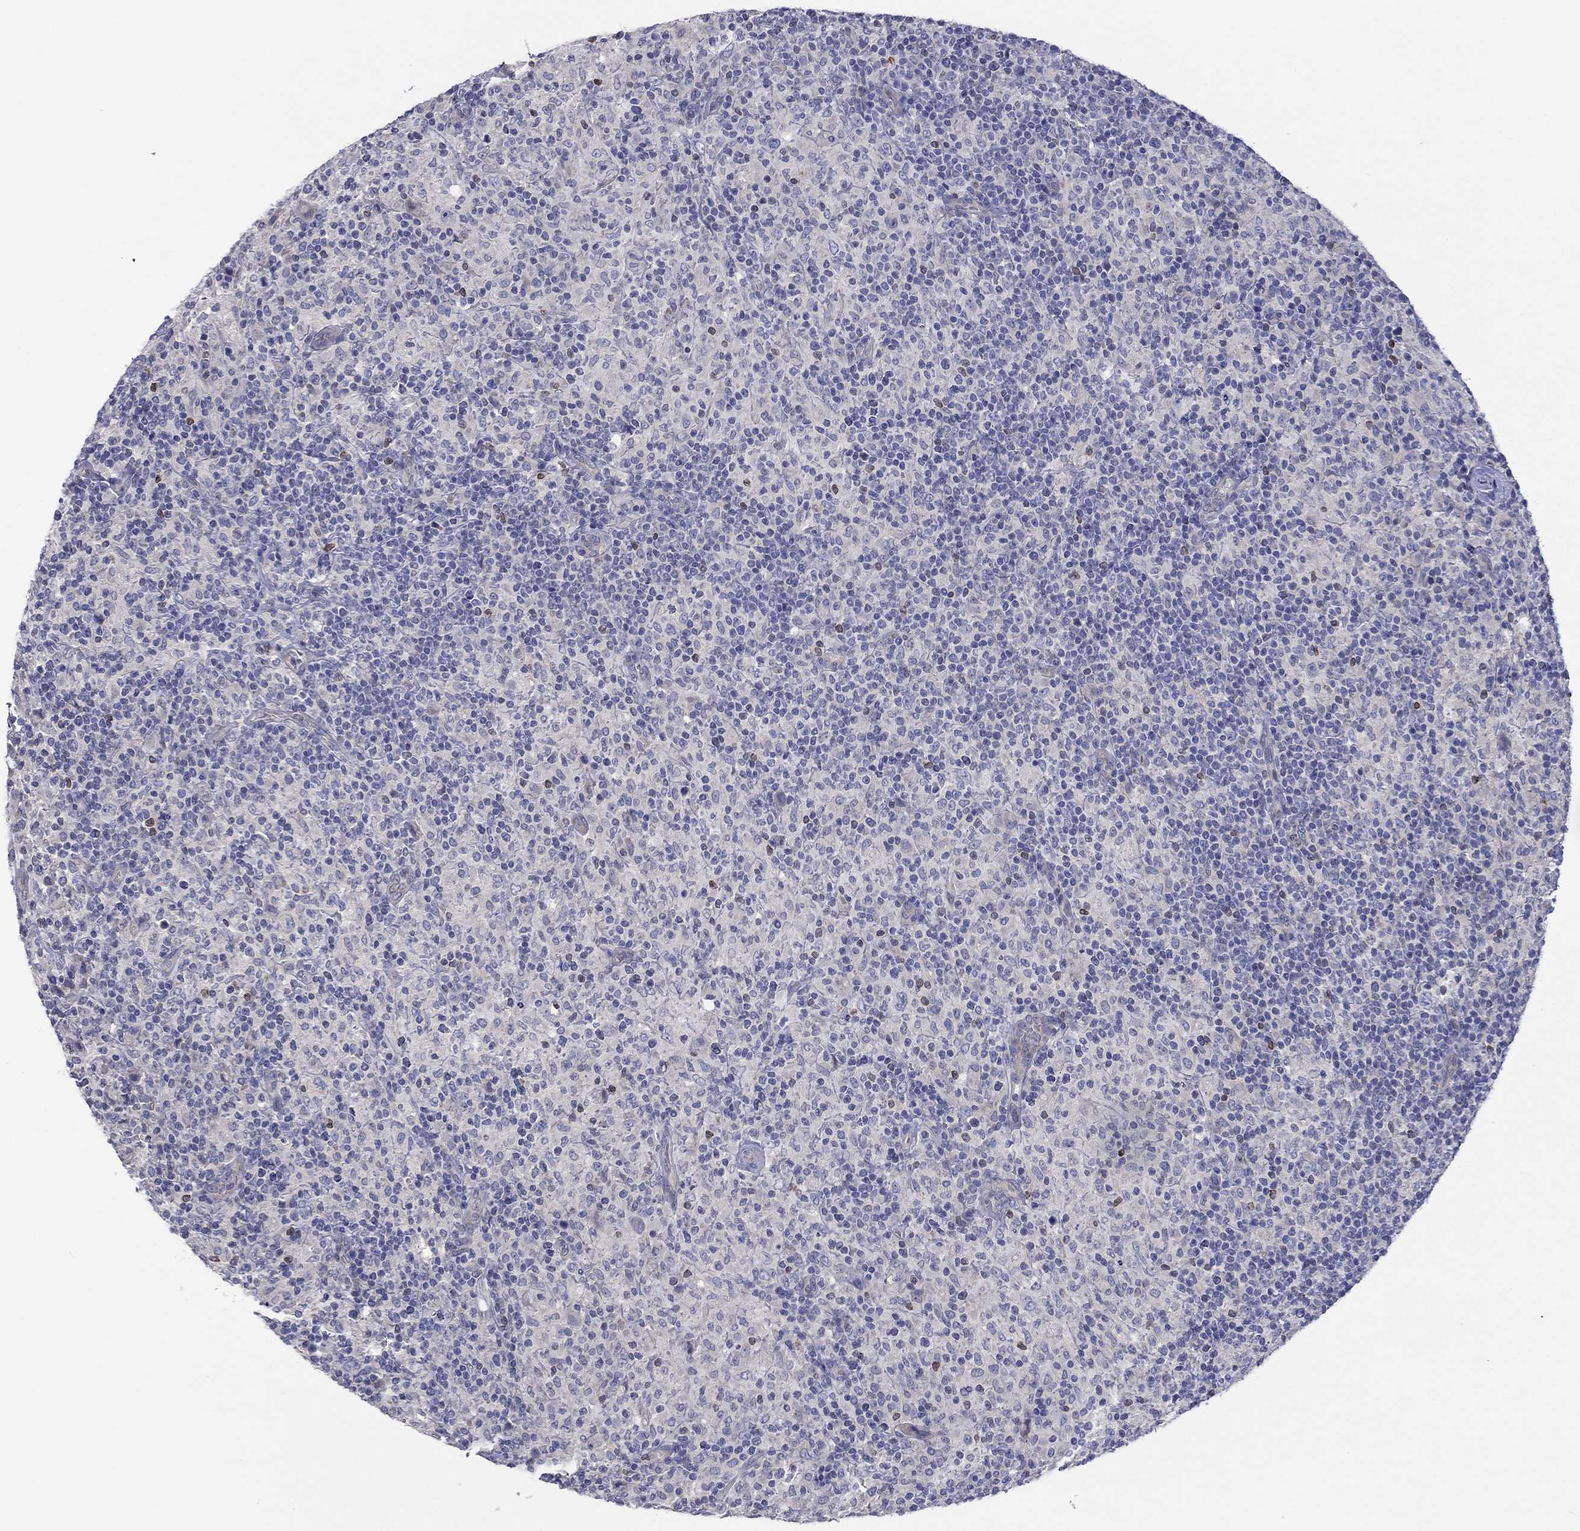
{"staining": {"intensity": "negative", "quantity": "none", "location": "none"}, "tissue": "lymphoma", "cell_type": "Tumor cells", "image_type": "cancer", "snomed": [{"axis": "morphology", "description": "Hodgkin's disease, NOS"}, {"axis": "topography", "description": "Lymph node"}], "caption": "Tumor cells are negative for protein expression in human Hodgkin's disease.", "gene": "ERMP1", "patient": {"sex": "male", "age": 70}}